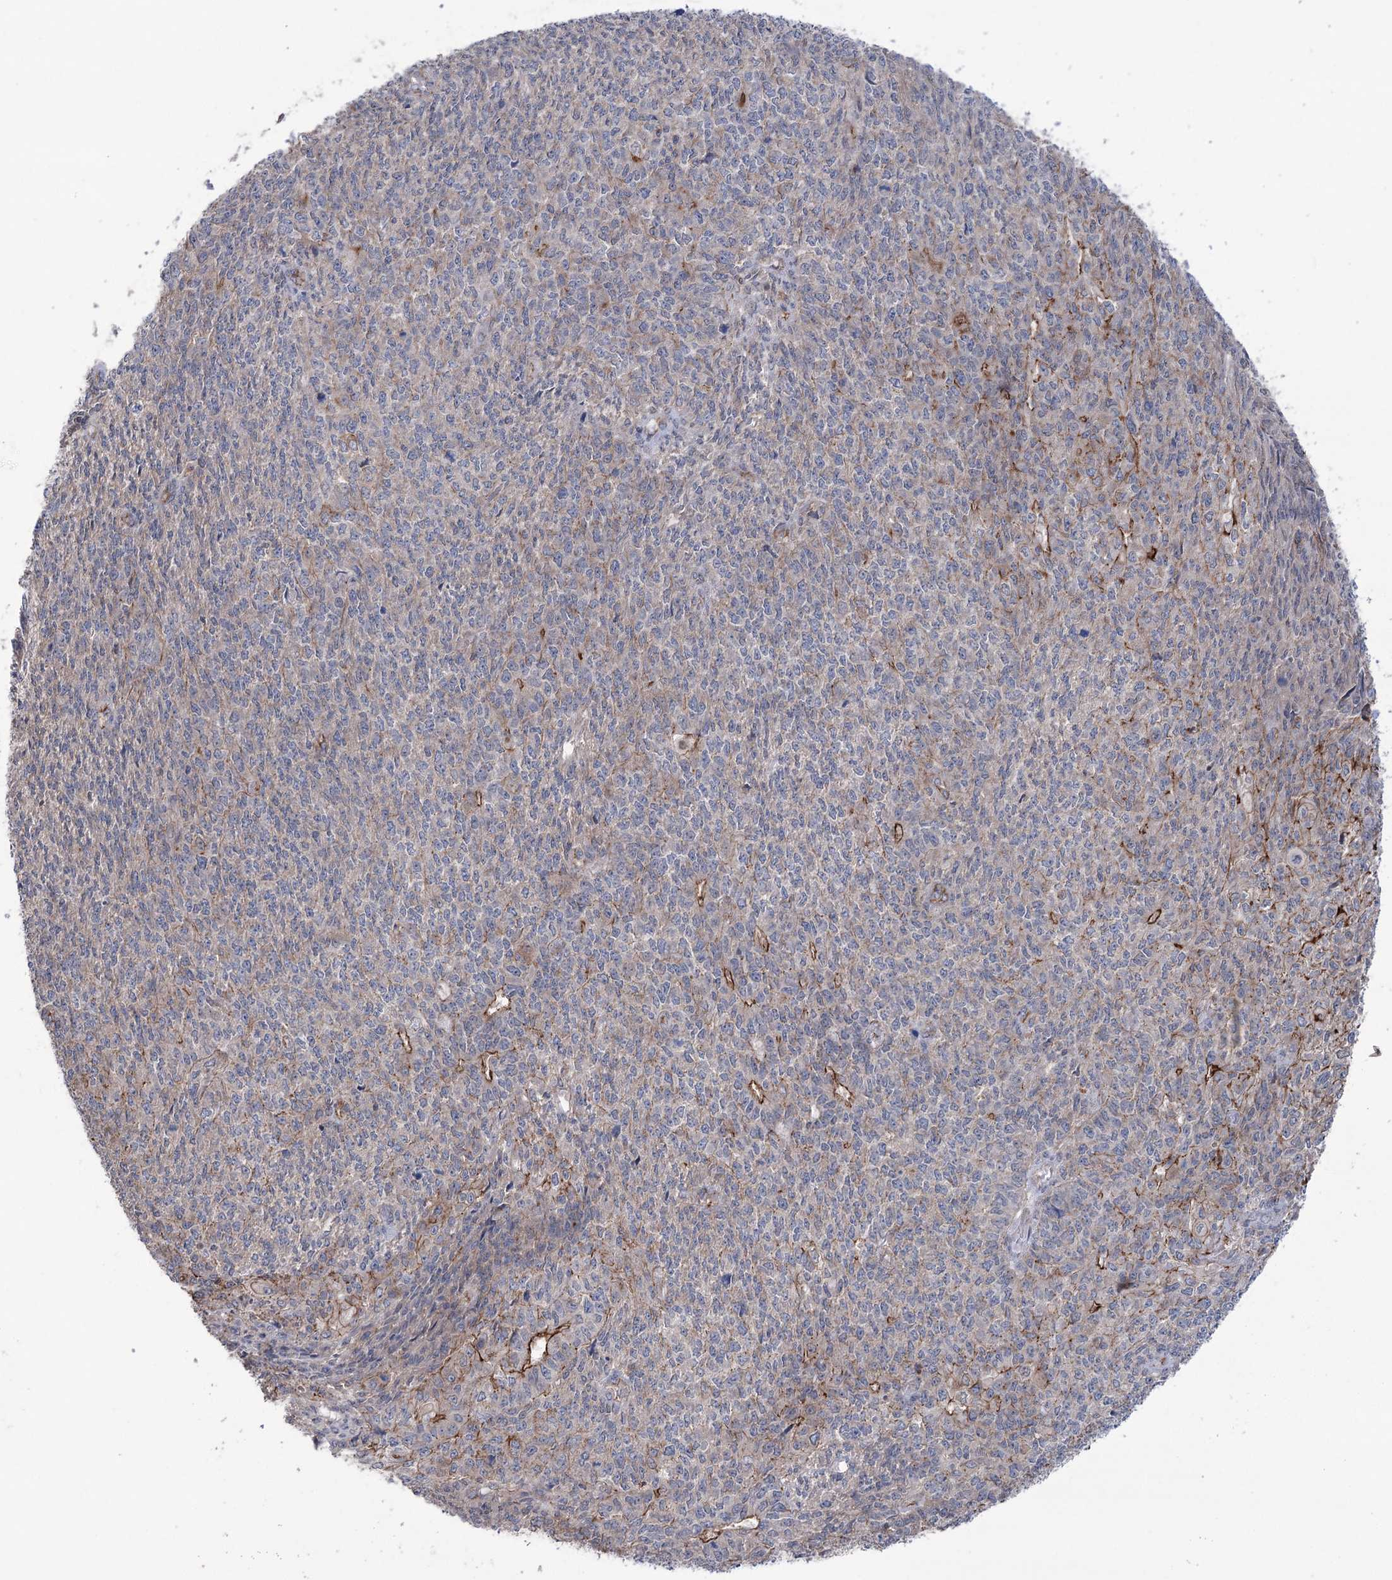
{"staining": {"intensity": "moderate", "quantity": "<25%", "location": "cytoplasmic/membranous"}, "tissue": "endometrial cancer", "cell_type": "Tumor cells", "image_type": "cancer", "snomed": [{"axis": "morphology", "description": "Adenocarcinoma, NOS"}, {"axis": "topography", "description": "Endometrium"}], "caption": "The photomicrograph shows immunohistochemical staining of endometrial adenocarcinoma. There is moderate cytoplasmic/membranous staining is appreciated in about <25% of tumor cells.", "gene": "TRIM71", "patient": {"sex": "female", "age": 32}}